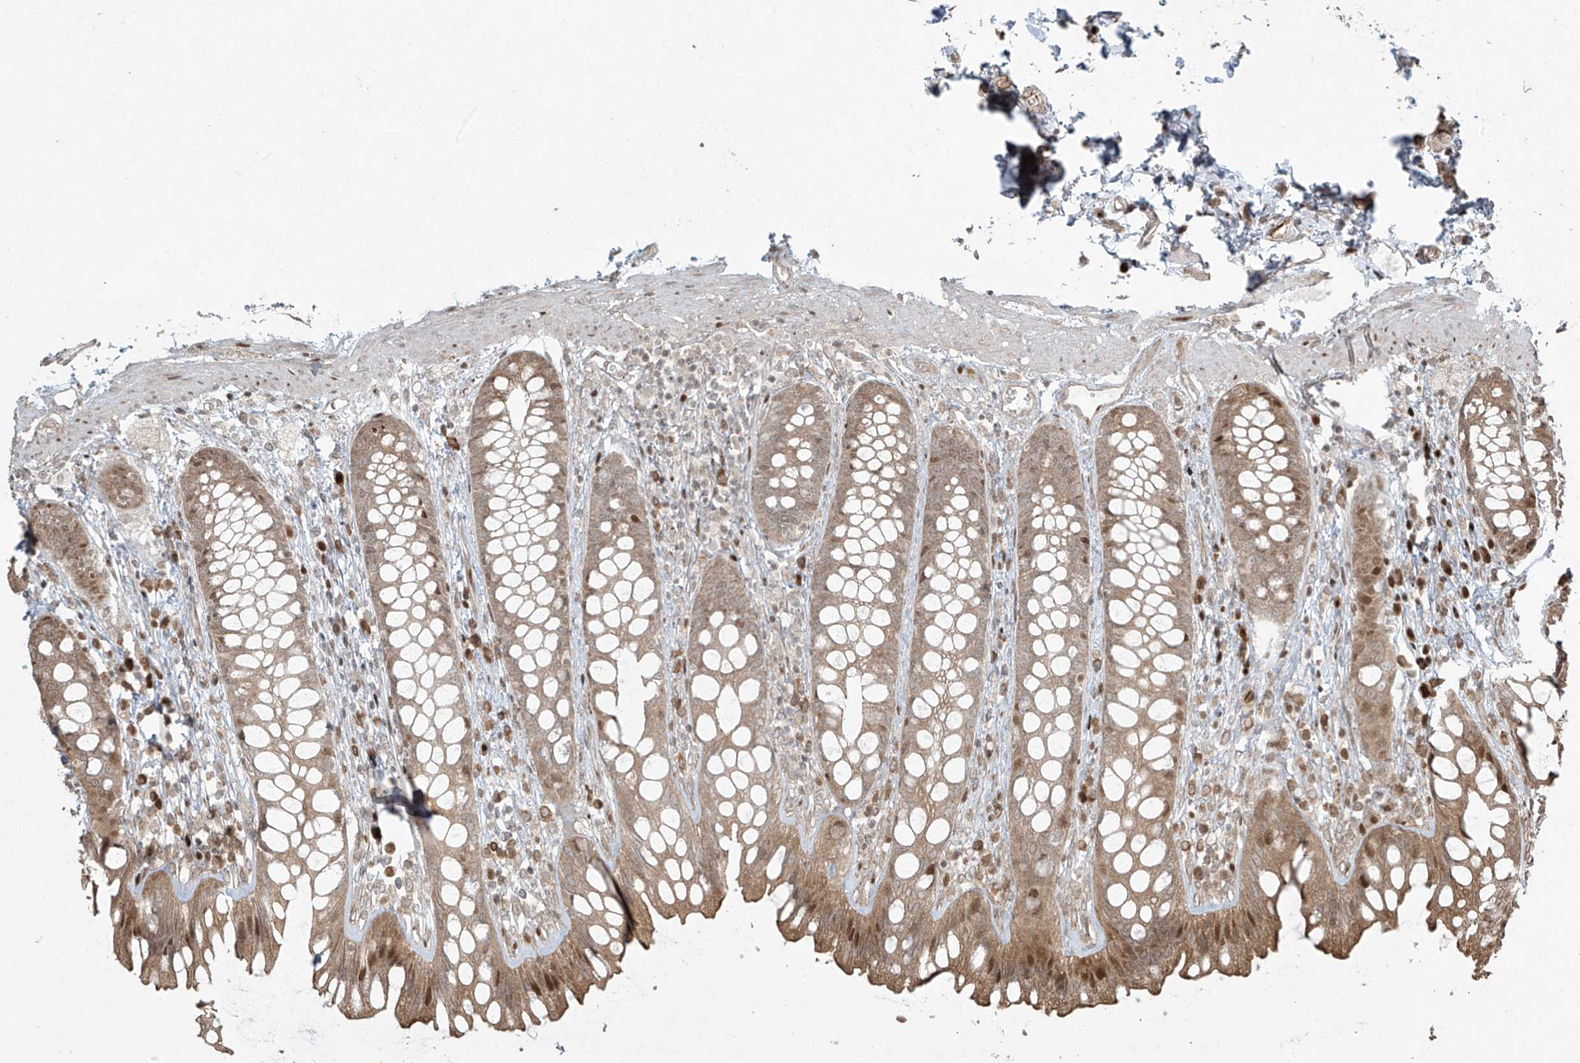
{"staining": {"intensity": "moderate", "quantity": ">75%", "location": "cytoplasmic/membranous,nuclear"}, "tissue": "rectum", "cell_type": "Glandular cells", "image_type": "normal", "snomed": [{"axis": "morphology", "description": "Normal tissue, NOS"}, {"axis": "topography", "description": "Rectum"}], "caption": "Glandular cells show moderate cytoplasmic/membranous,nuclear expression in approximately >75% of cells in unremarkable rectum.", "gene": "TTC22", "patient": {"sex": "female", "age": 65}}